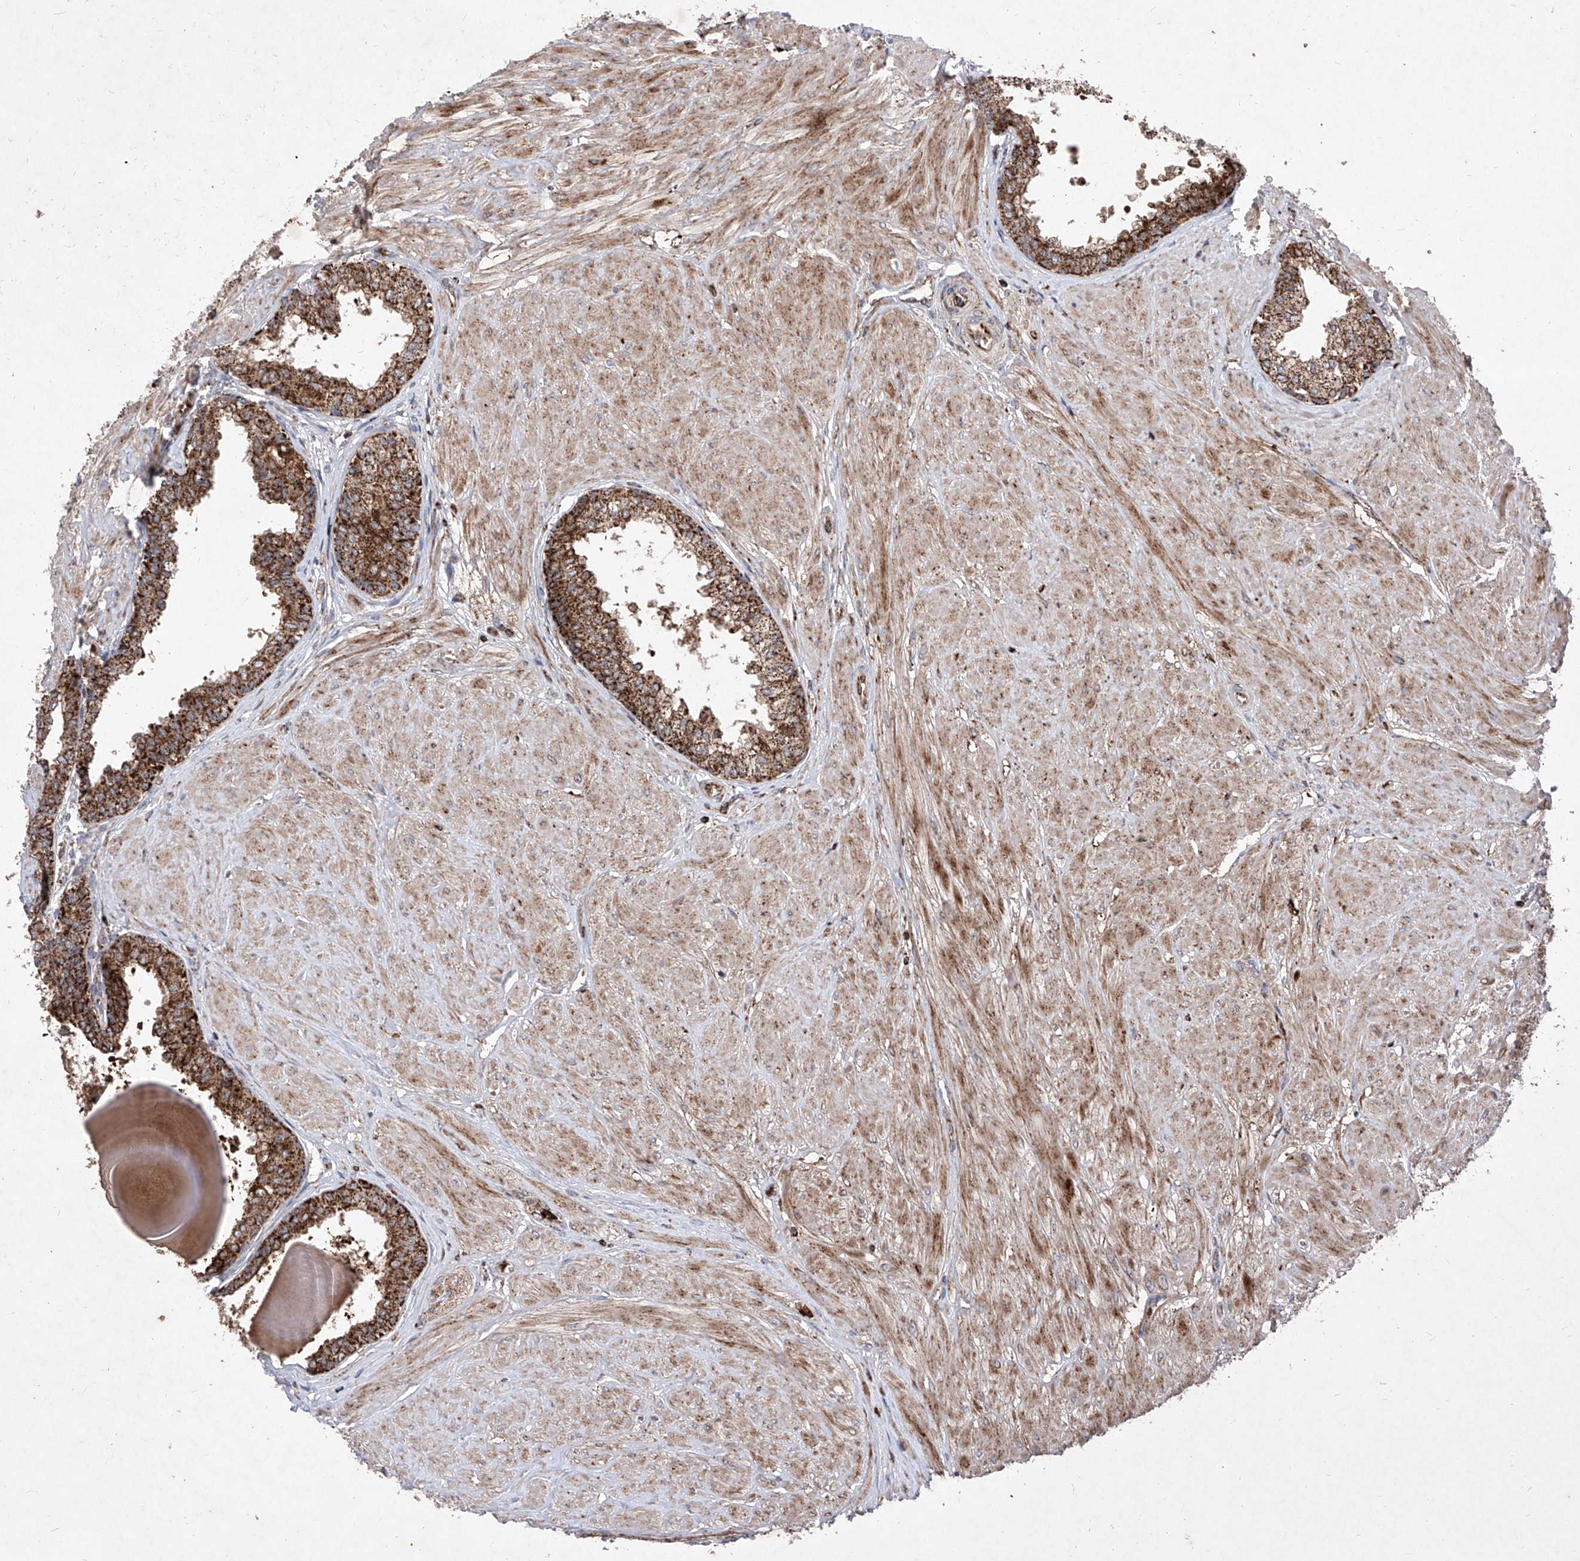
{"staining": {"intensity": "strong", "quantity": "25%-75%", "location": "cytoplasmic/membranous"}, "tissue": "prostate", "cell_type": "Glandular cells", "image_type": "normal", "snomed": [{"axis": "morphology", "description": "Normal tissue, NOS"}, {"axis": "topography", "description": "Prostate"}], "caption": "DAB (3,3'-diaminobenzidine) immunohistochemical staining of normal prostate shows strong cytoplasmic/membranous protein staining in about 25%-75% of glandular cells.", "gene": "SEMA6A", "patient": {"sex": "male", "age": 48}}